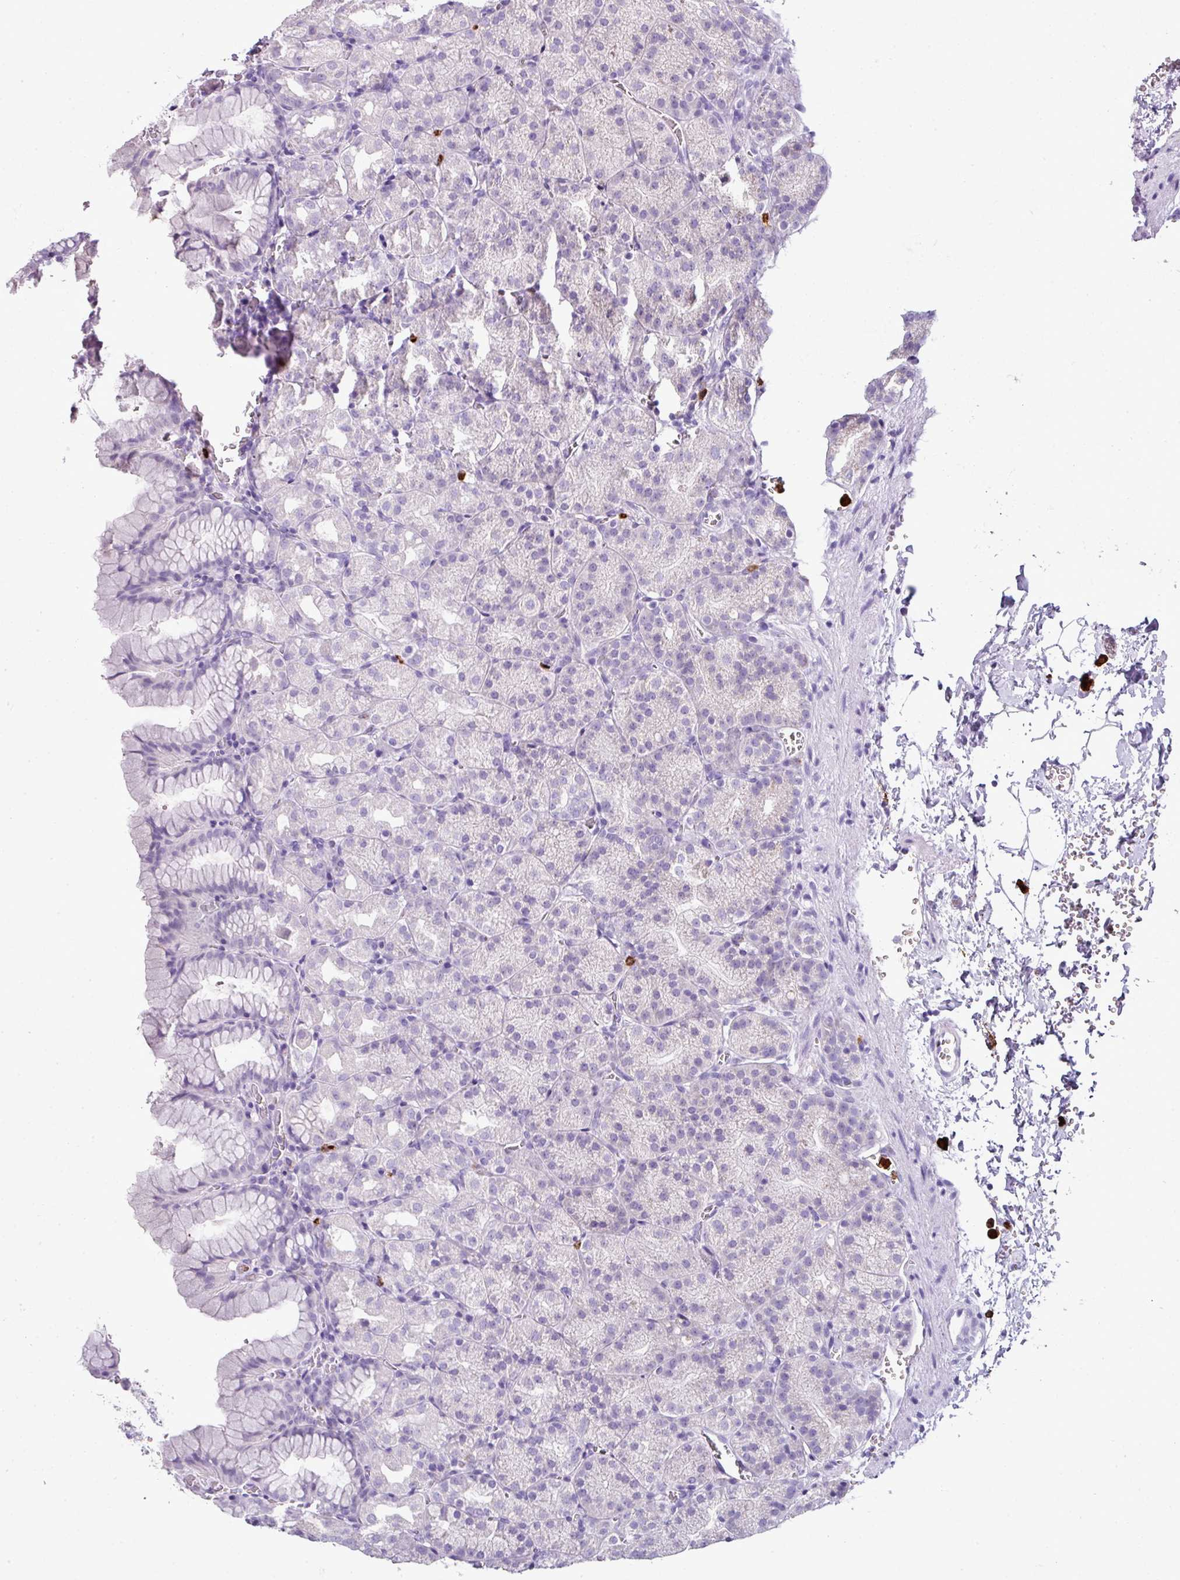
{"staining": {"intensity": "negative", "quantity": "none", "location": "none"}, "tissue": "stomach", "cell_type": "Glandular cells", "image_type": "normal", "snomed": [{"axis": "morphology", "description": "Normal tissue, NOS"}, {"axis": "topography", "description": "Stomach, upper"}], "caption": "Immunohistochemistry photomicrograph of unremarkable human stomach stained for a protein (brown), which reveals no positivity in glandular cells. (IHC, brightfield microscopy, high magnification).", "gene": "CTSG", "patient": {"sex": "female", "age": 81}}